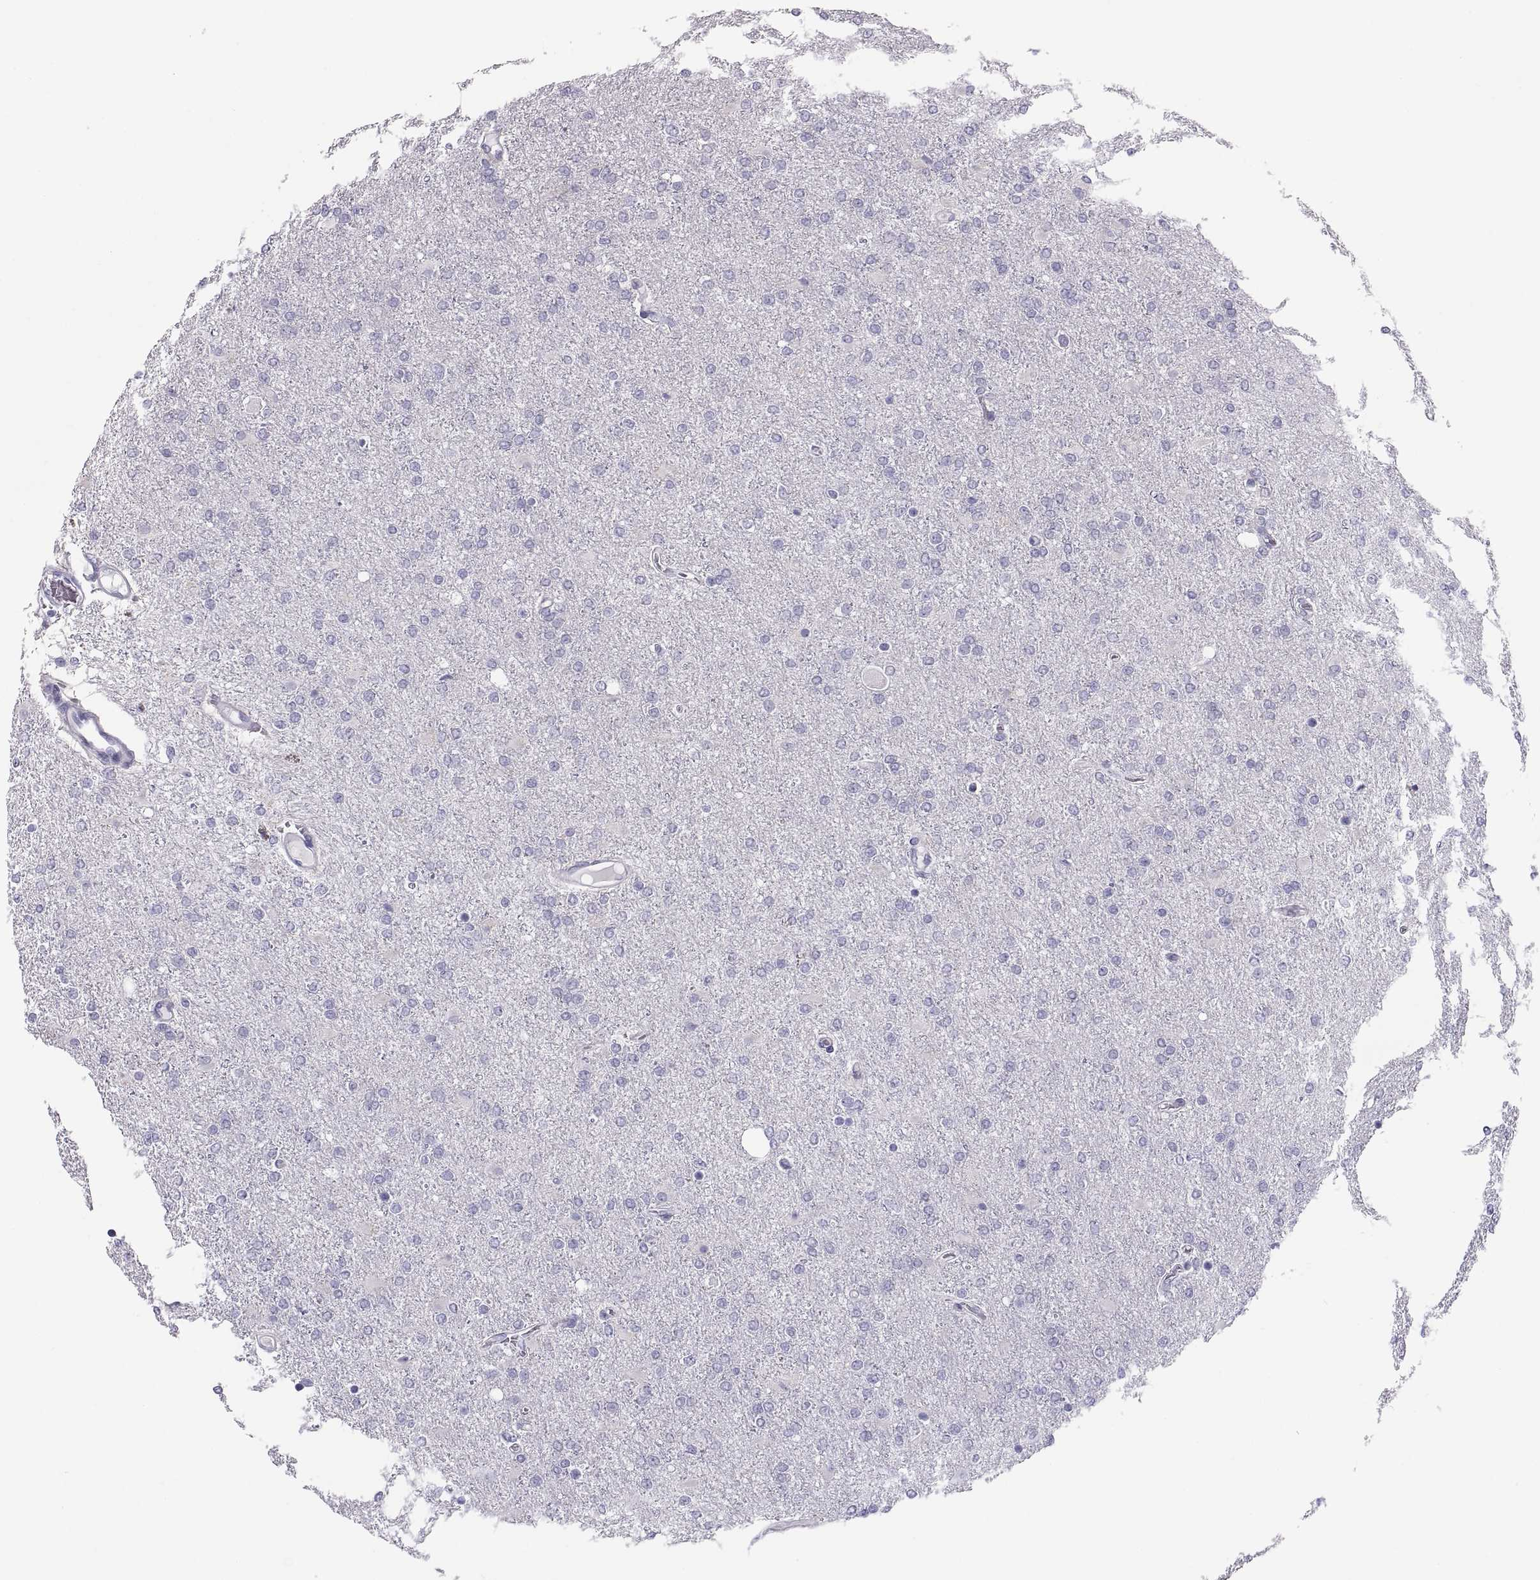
{"staining": {"intensity": "negative", "quantity": "none", "location": "none"}, "tissue": "glioma", "cell_type": "Tumor cells", "image_type": "cancer", "snomed": [{"axis": "morphology", "description": "Glioma, malignant, High grade"}, {"axis": "topography", "description": "Cerebral cortex"}], "caption": "An image of malignant glioma (high-grade) stained for a protein reveals no brown staining in tumor cells. The staining was performed using DAB (3,3'-diaminobenzidine) to visualize the protein expression in brown, while the nuclei were stained in blue with hematoxylin (Magnification: 20x).", "gene": "PAX2", "patient": {"sex": "male", "age": 70}}